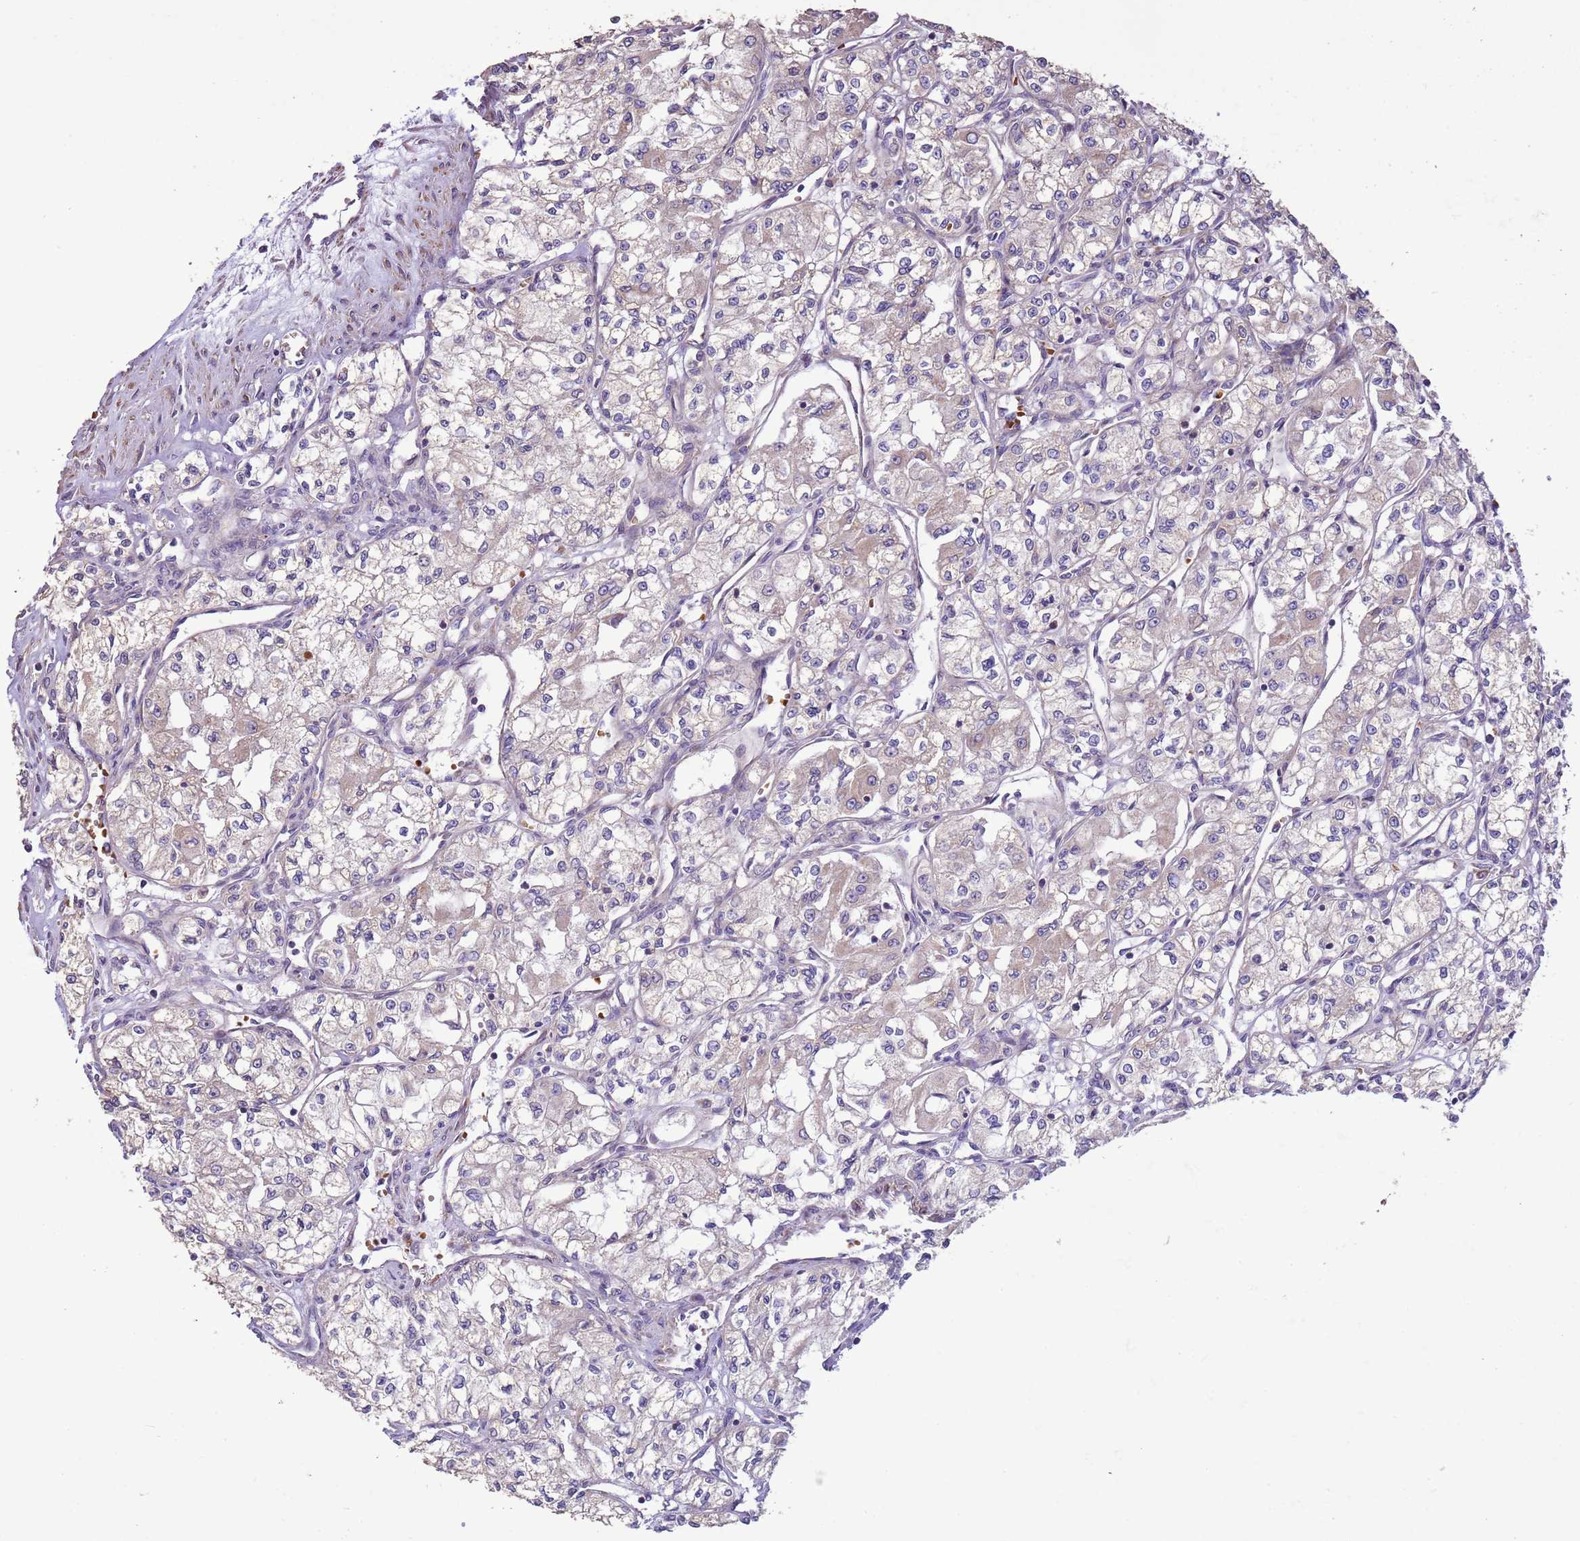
{"staining": {"intensity": "weak", "quantity": "<25%", "location": "cytoplasmic/membranous"}, "tissue": "renal cancer", "cell_type": "Tumor cells", "image_type": "cancer", "snomed": [{"axis": "morphology", "description": "Adenocarcinoma, NOS"}, {"axis": "topography", "description": "Kidney"}], "caption": "The histopathology image reveals no significant expression in tumor cells of renal cancer.", "gene": "PIGA", "patient": {"sex": "male", "age": 59}}